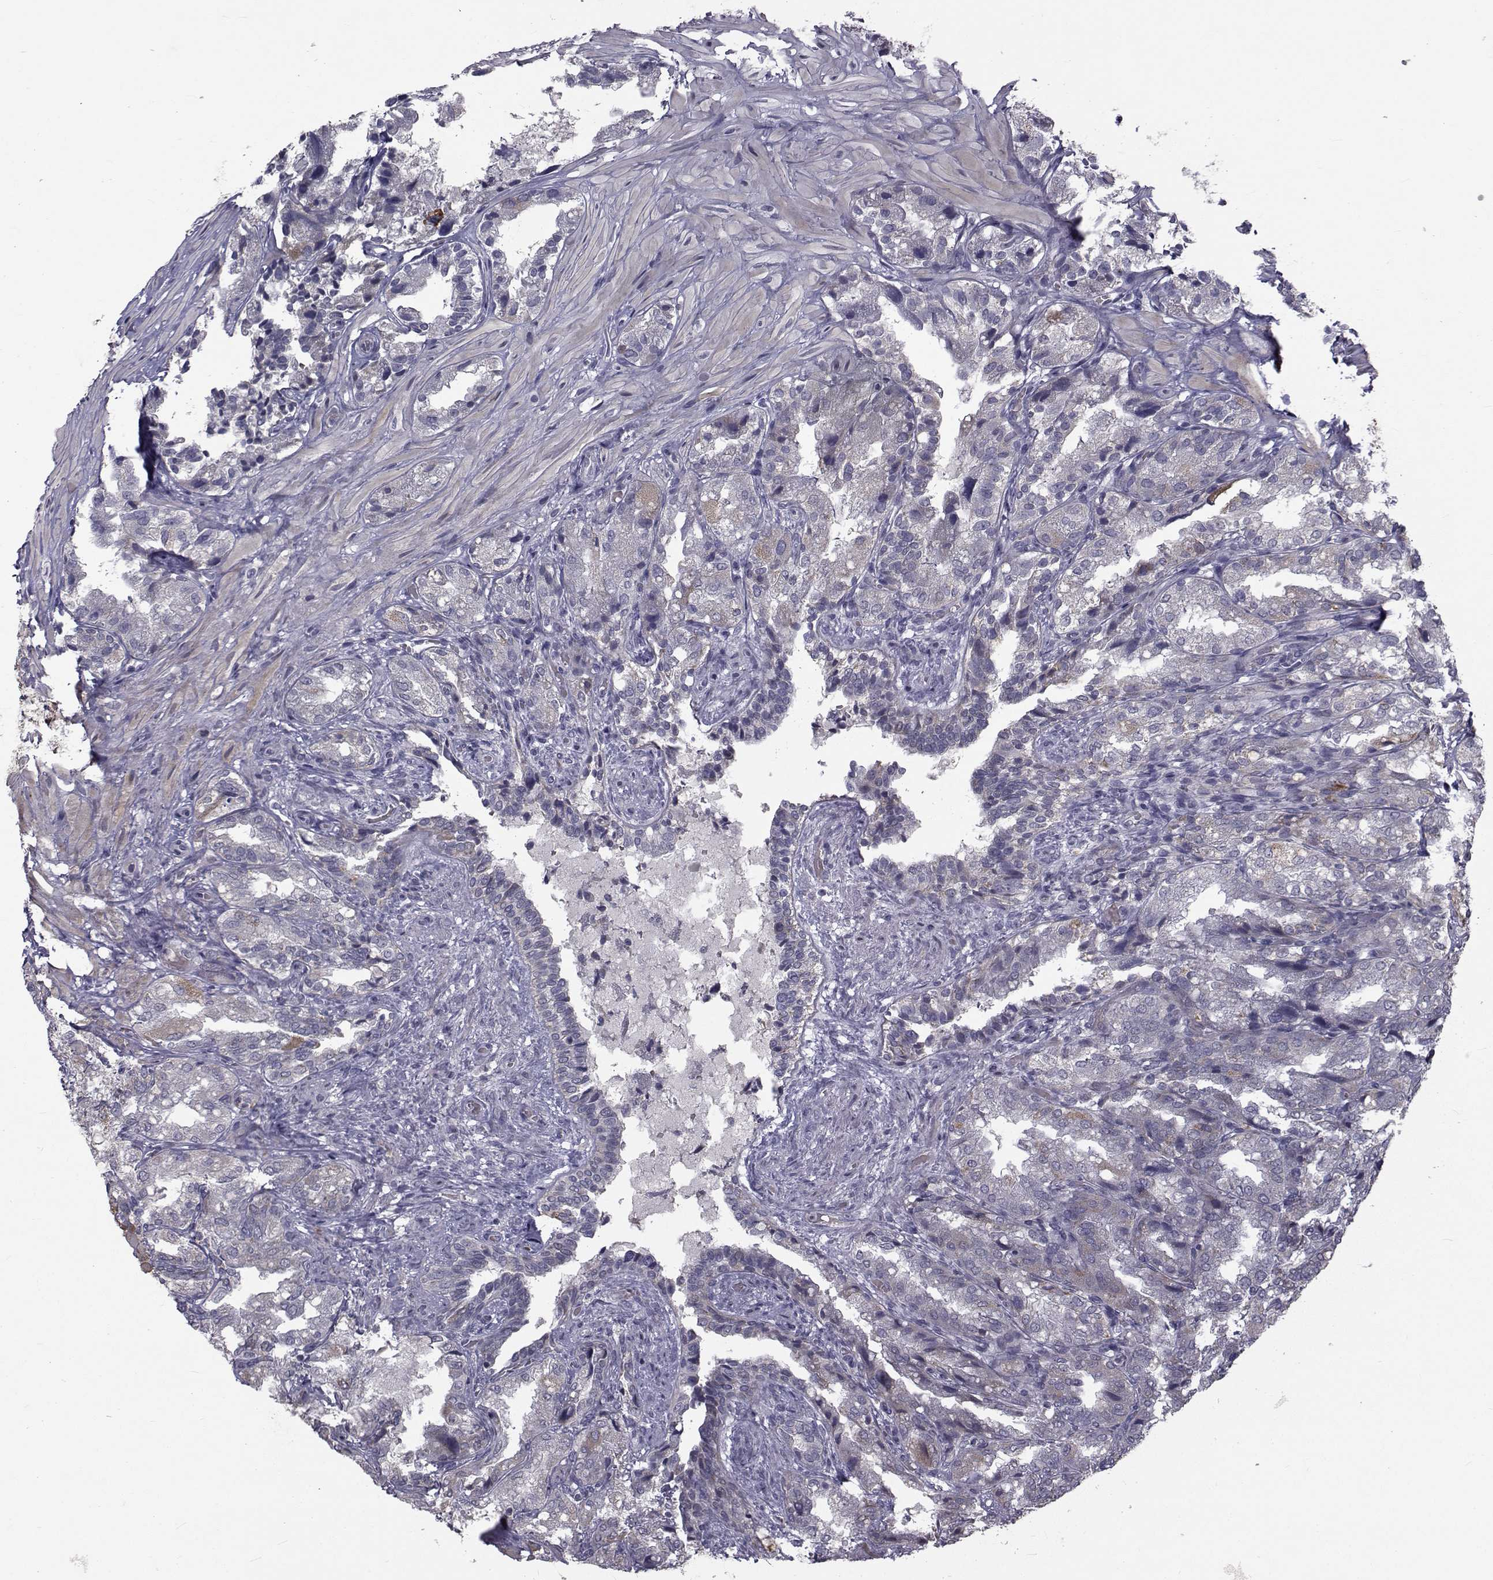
{"staining": {"intensity": "negative", "quantity": "none", "location": "none"}, "tissue": "seminal vesicle", "cell_type": "Glandular cells", "image_type": "normal", "snomed": [{"axis": "morphology", "description": "Normal tissue, NOS"}, {"axis": "topography", "description": "Seminal veicle"}], "caption": "Immunohistochemical staining of benign seminal vesicle demonstrates no significant expression in glandular cells.", "gene": "FDXR", "patient": {"sex": "male", "age": 57}}